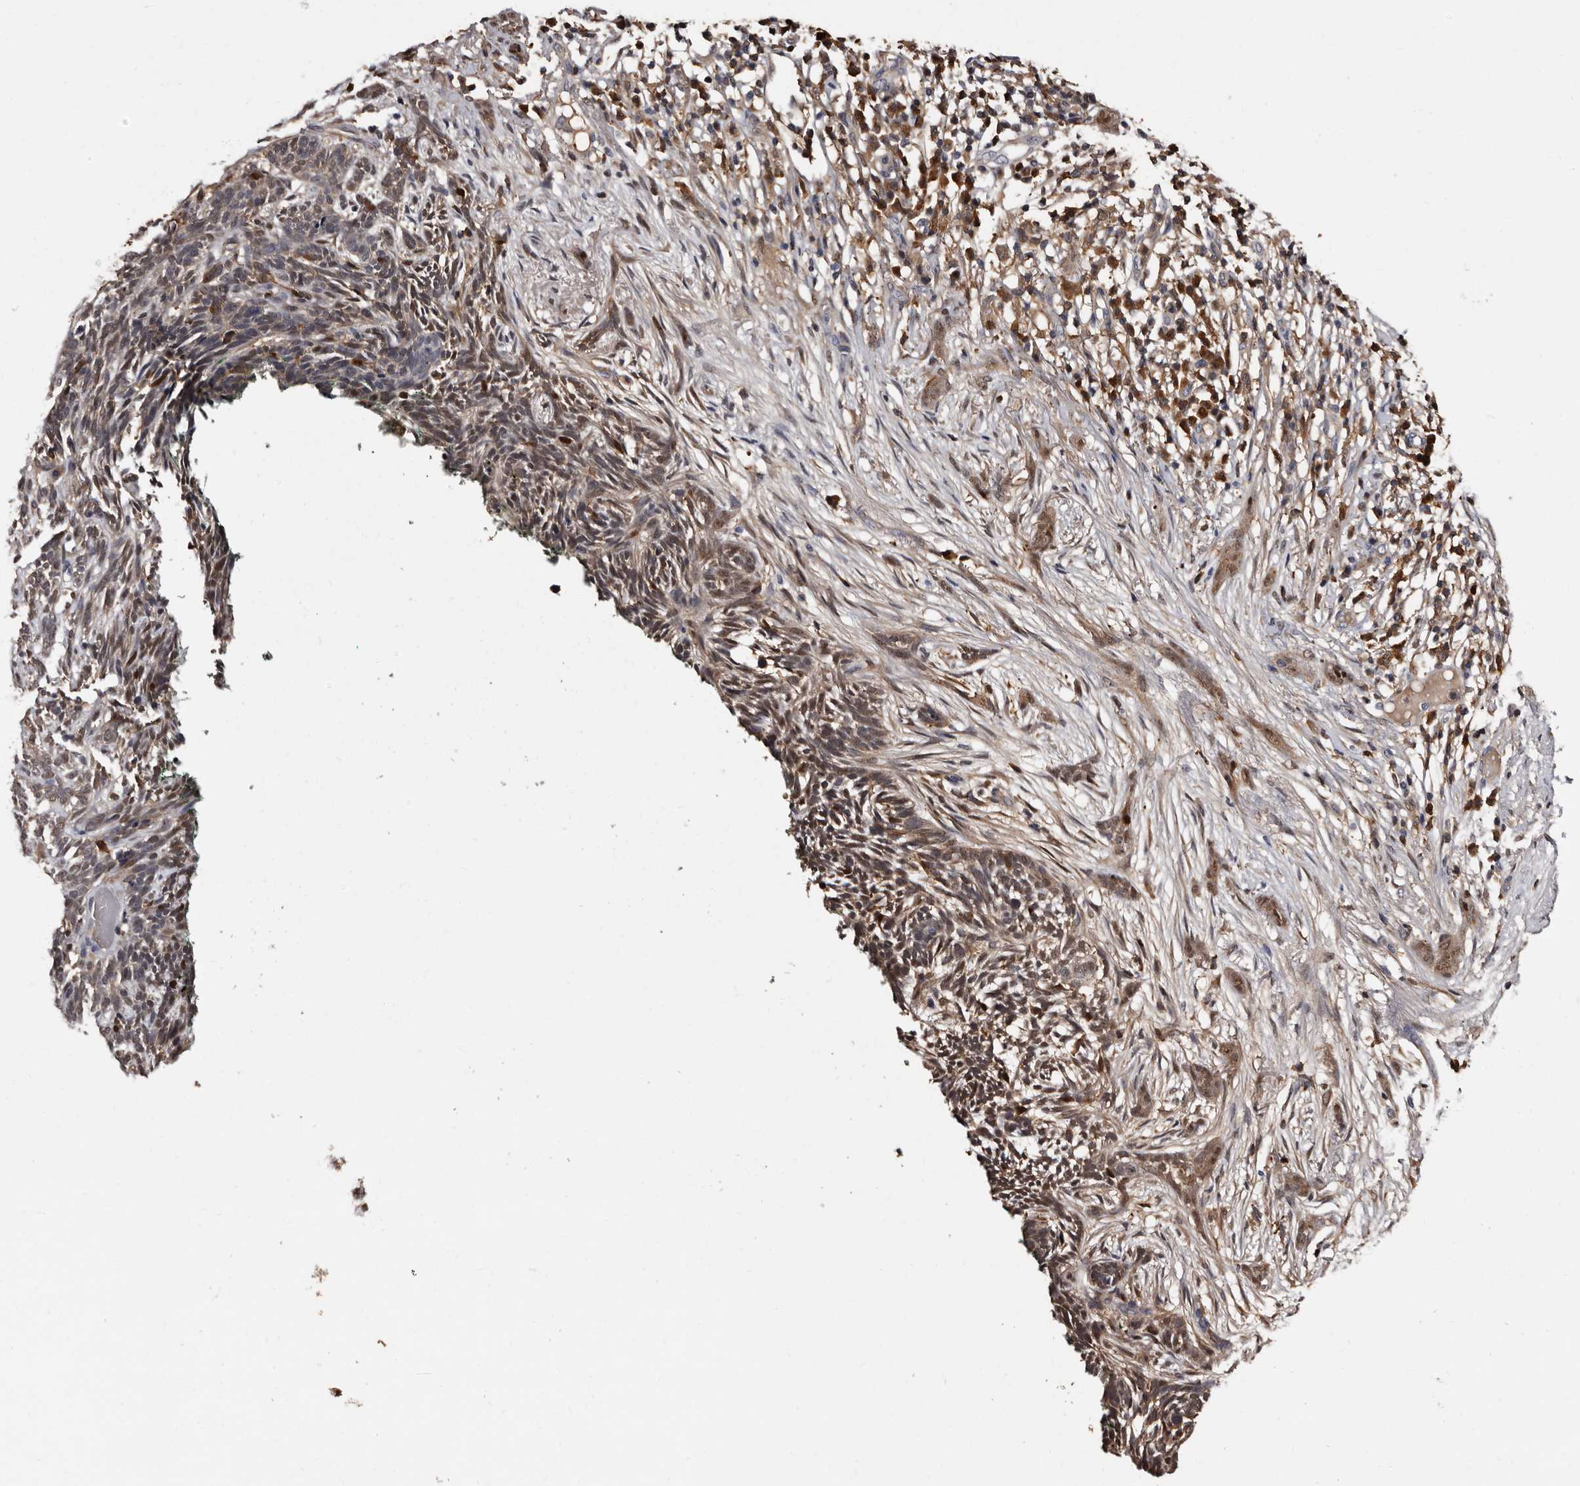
{"staining": {"intensity": "moderate", "quantity": ">75%", "location": "cytoplasmic/membranous,nuclear"}, "tissue": "skin cancer", "cell_type": "Tumor cells", "image_type": "cancer", "snomed": [{"axis": "morphology", "description": "Basal cell carcinoma"}, {"axis": "morphology", "description": "Adnexal tumor, benign"}, {"axis": "topography", "description": "Skin"}], "caption": "About >75% of tumor cells in skin benign adnexal tumor reveal moderate cytoplasmic/membranous and nuclear protein staining as visualized by brown immunohistochemical staining.", "gene": "DNPH1", "patient": {"sex": "female", "age": 42}}